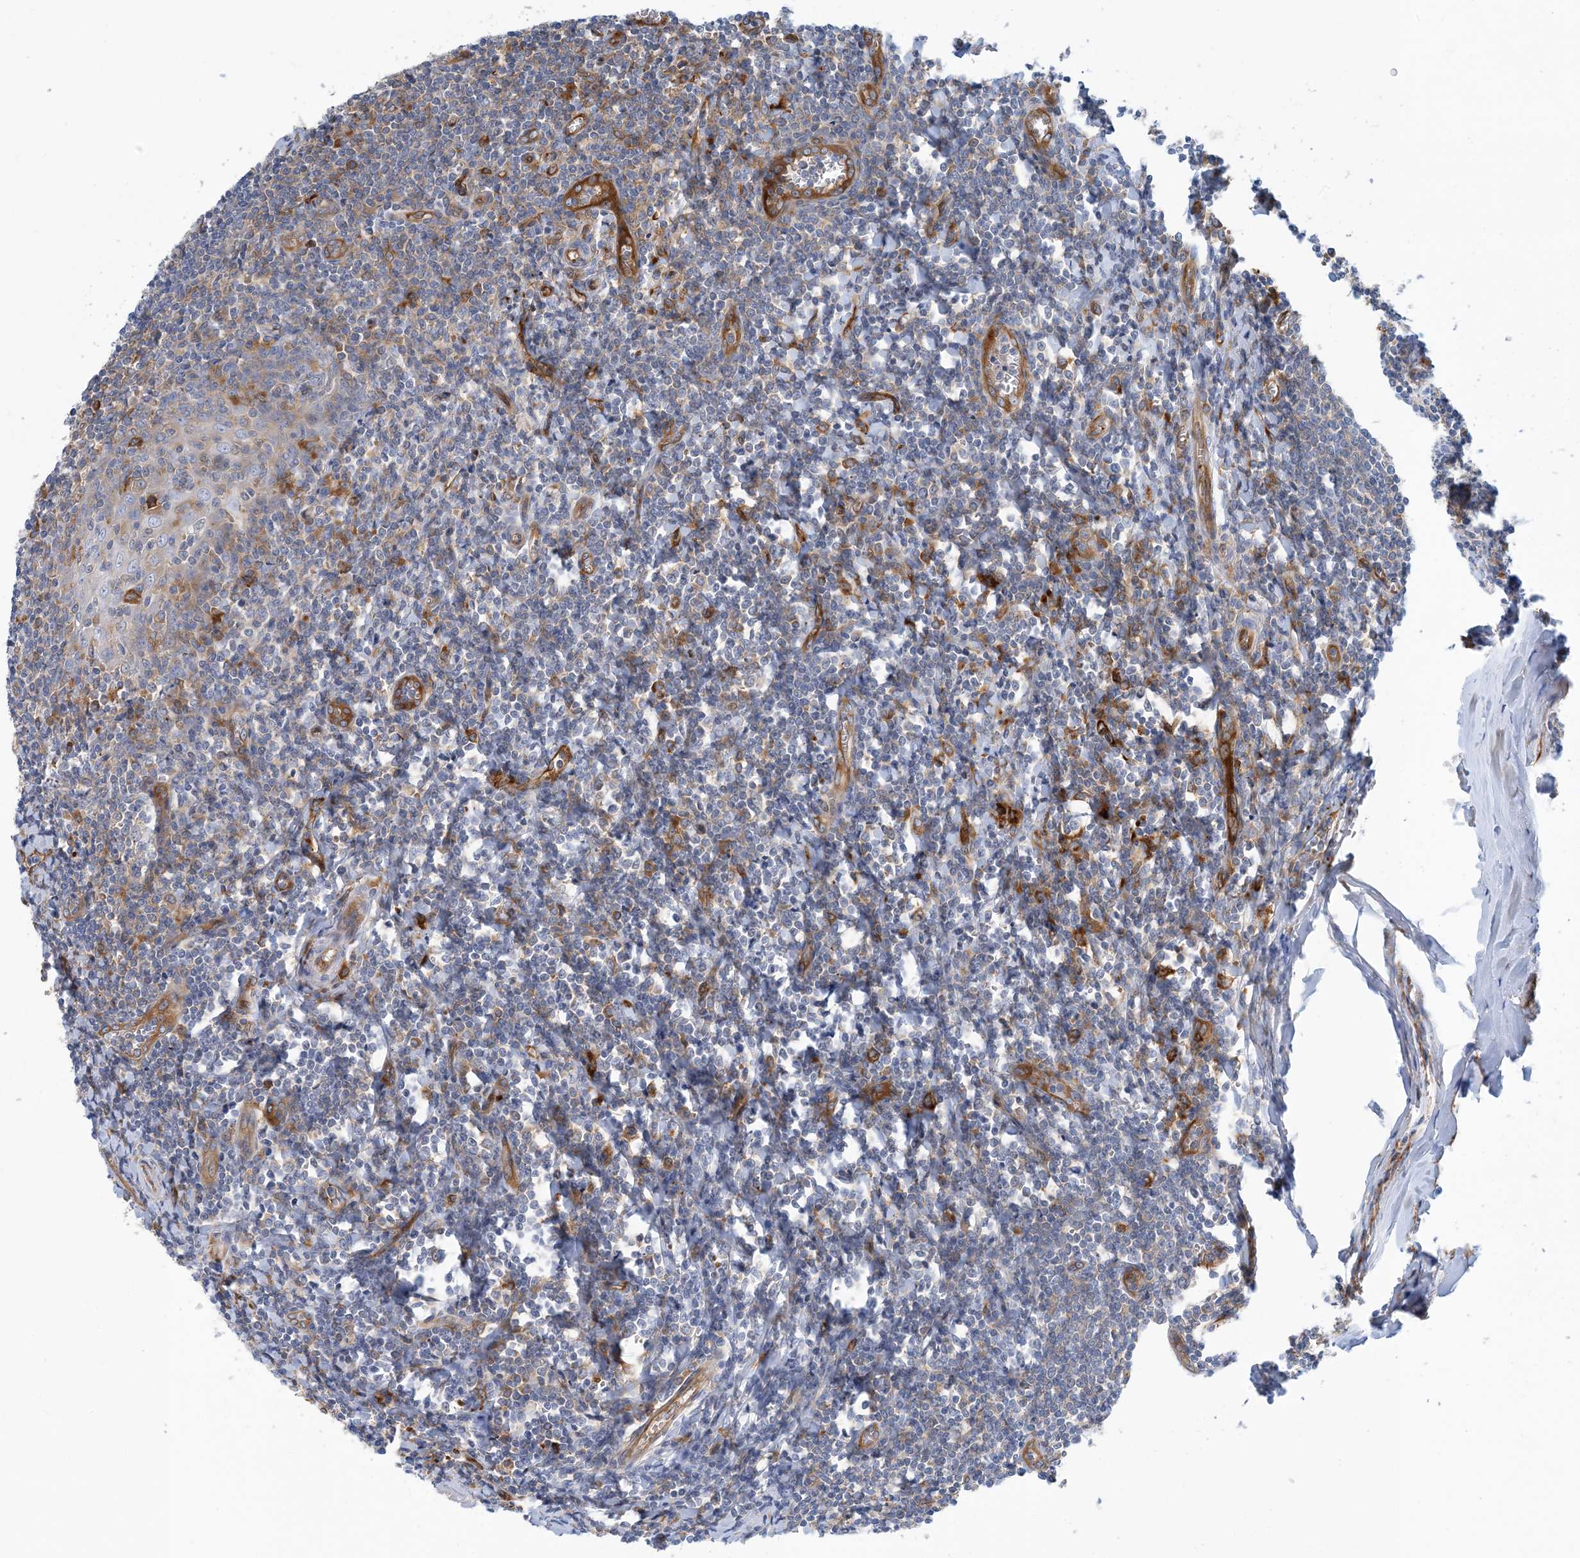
{"staining": {"intensity": "moderate", "quantity": "<25%", "location": "cytoplasmic/membranous"}, "tissue": "tonsil", "cell_type": "Germinal center cells", "image_type": "normal", "snomed": [{"axis": "morphology", "description": "Normal tissue, NOS"}, {"axis": "topography", "description": "Tonsil"}], "caption": "Immunohistochemistry photomicrograph of benign tonsil: human tonsil stained using IHC exhibits low levels of moderate protein expression localized specifically in the cytoplasmic/membranous of germinal center cells, appearing as a cytoplasmic/membranous brown color.", "gene": "PCDHA2", "patient": {"sex": "male", "age": 27}}